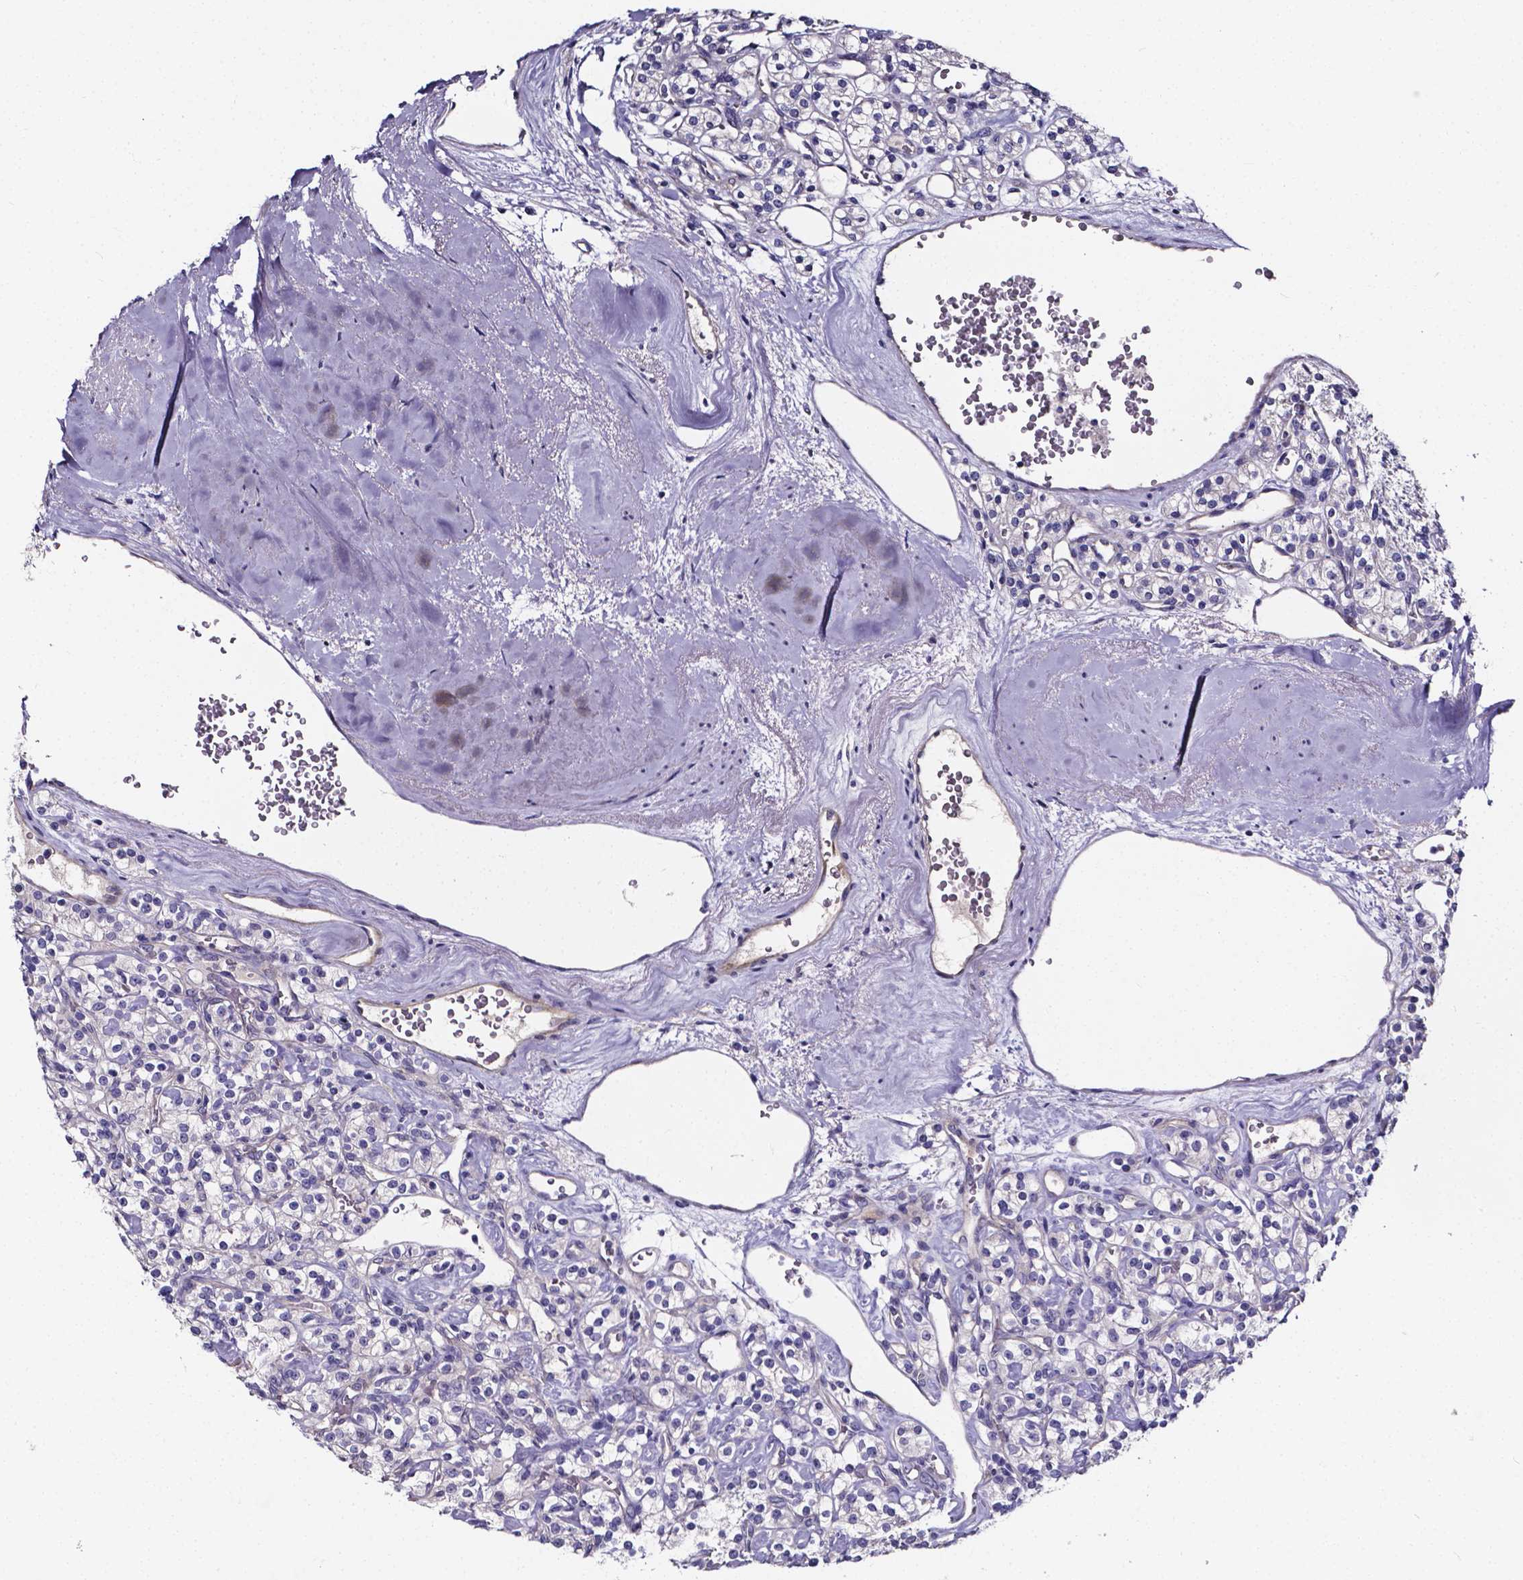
{"staining": {"intensity": "negative", "quantity": "none", "location": "none"}, "tissue": "renal cancer", "cell_type": "Tumor cells", "image_type": "cancer", "snomed": [{"axis": "morphology", "description": "Adenocarcinoma, NOS"}, {"axis": "topography", "description": "Kidney"}], "caption": "Immunohistochemical staining of renal cancer (adenocarcinoma) reveals no significant expression in tumor cells.", "gene": "CACNG8", "patient": {"sex": "male", "age": 77}}